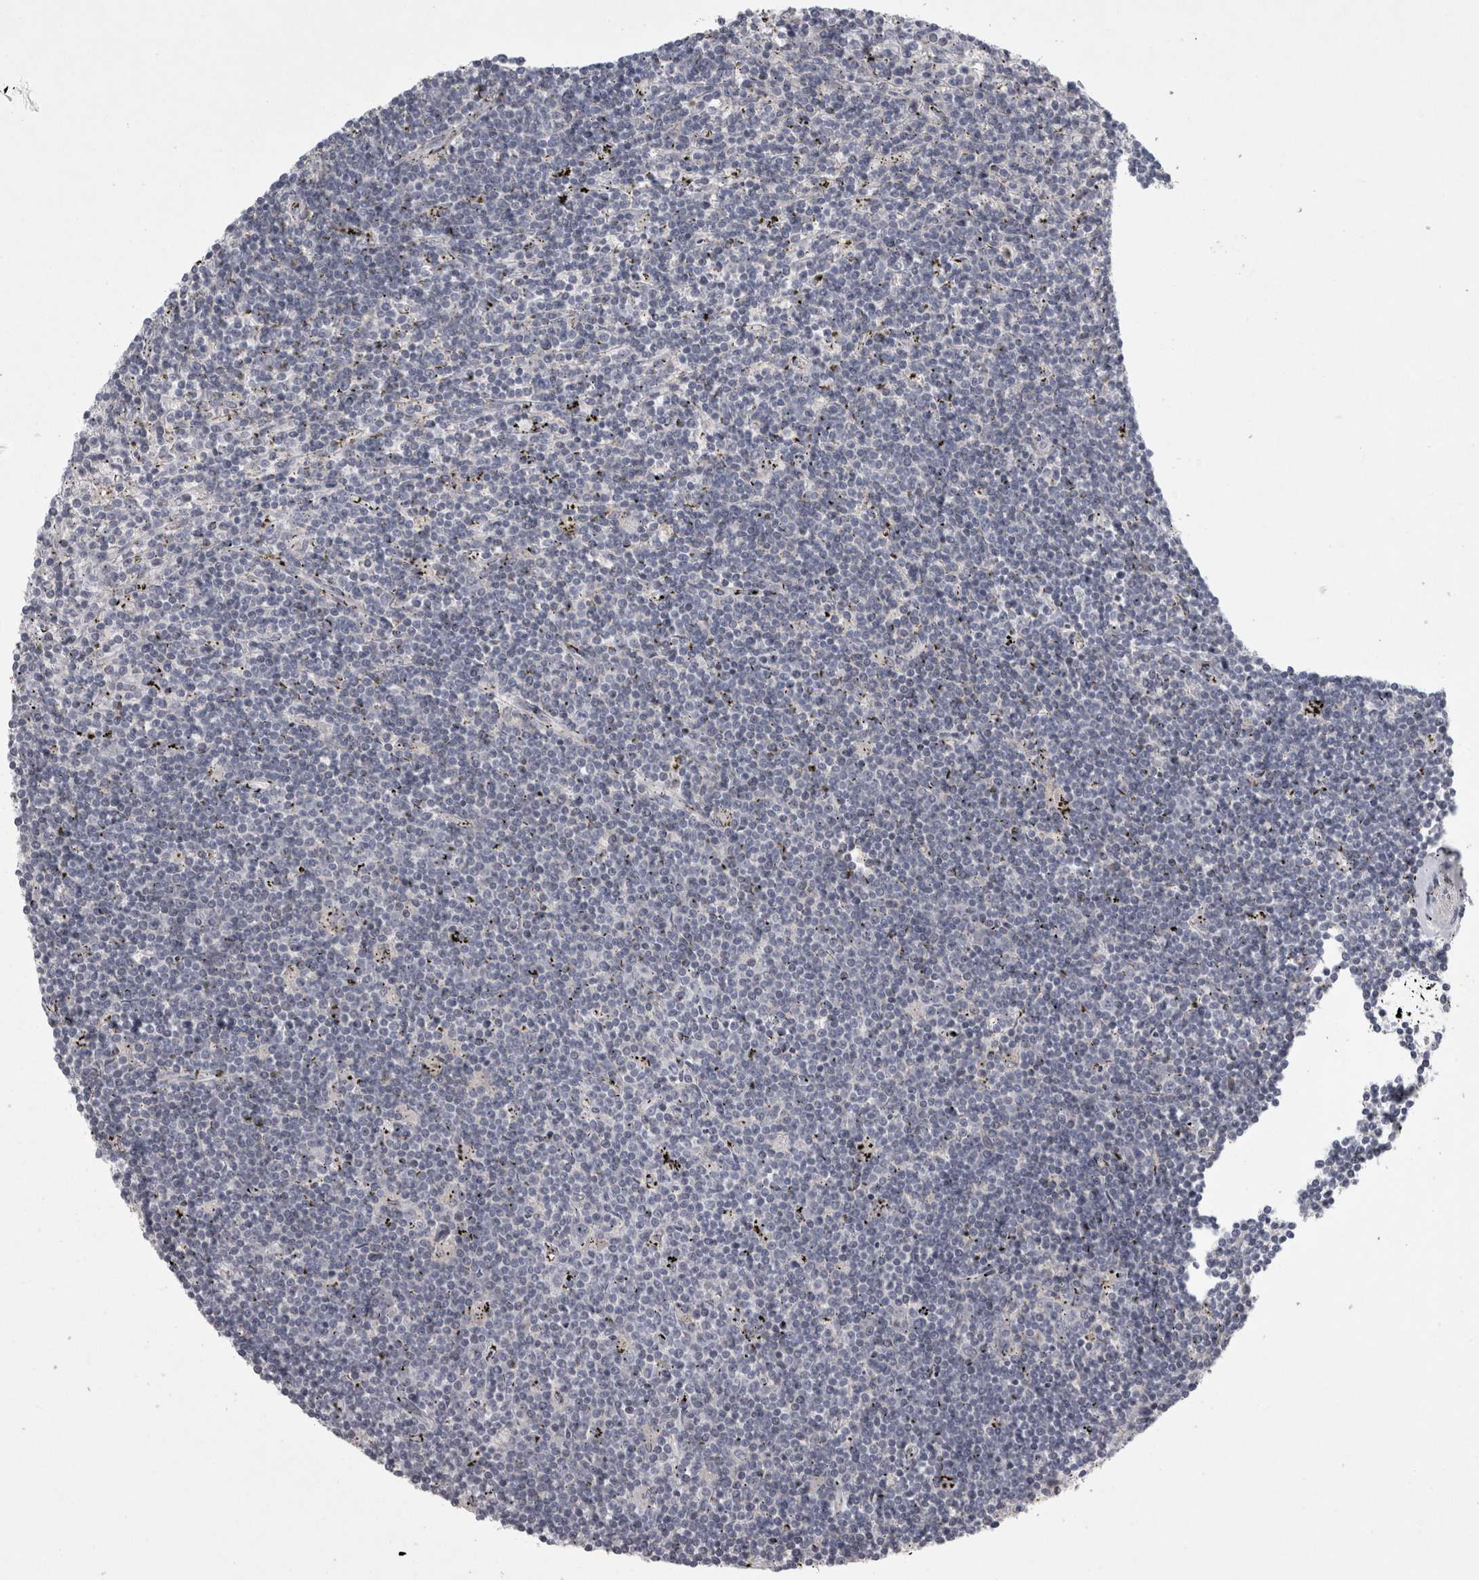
{"staining": {"intensity": "negative", "quantity": "none", "location": "none"}, "tissue": "lymphoma", "cell_type": "Tumor cells", "image_type": "cancer", "snomed": [{"axis": "morphology", "description": "Malignant lymphoma, non-Hodgkin's type, Low grade"}, {"axis": "topography", "description": "Spleen"}], "caption": "Immunohistochemistry (IHC) image of neoplastic tissue: low-grade malignant lymphoma, non-Hodgkin's type stained with DAB (3,3'-diaminobenzidine) exhibits no significant protein staining in tumor cells. Nuclei are stained in blue.", "gene": "ENPP7", "patient": {"sex": "male", "age": 76}}